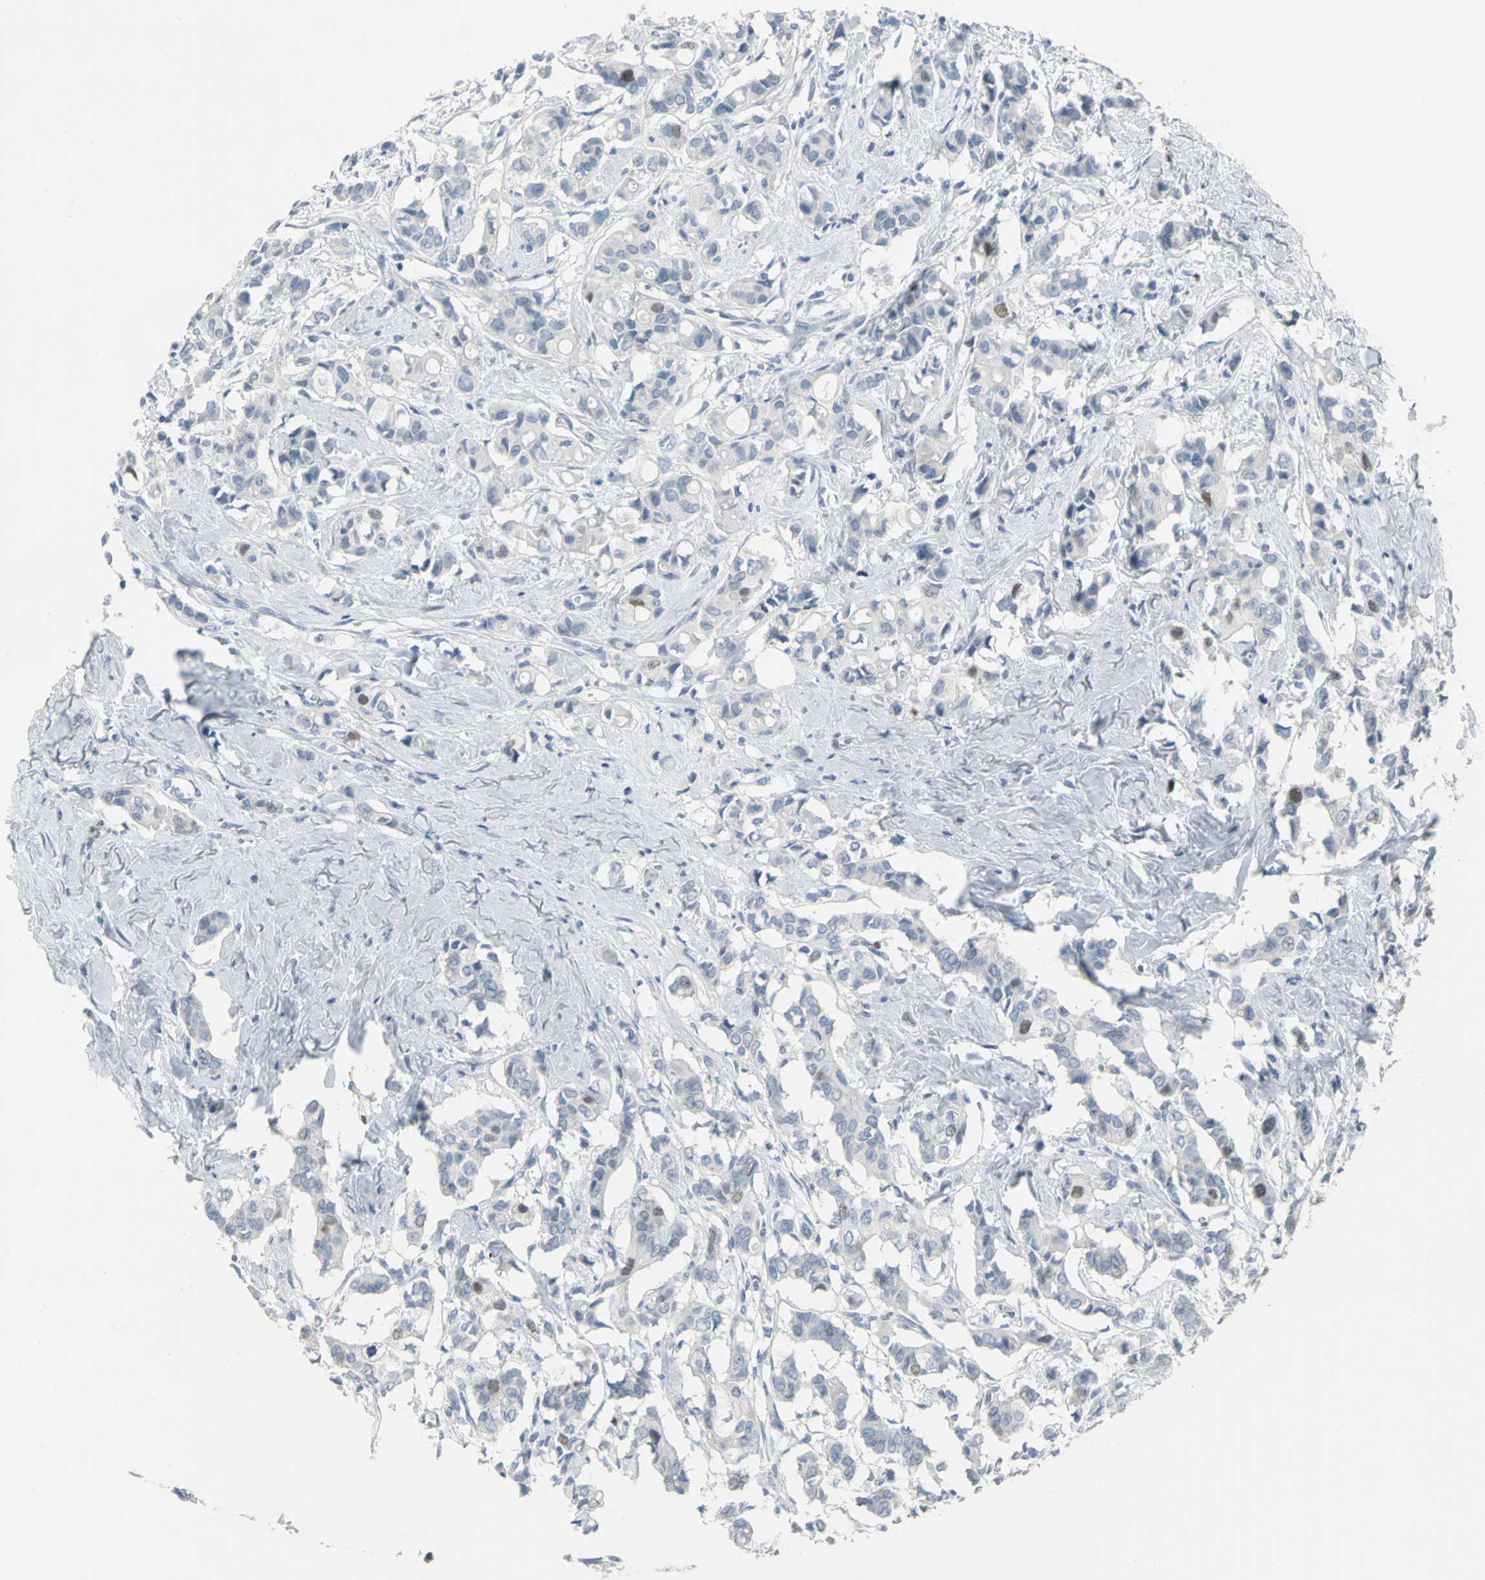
{"staining": {"intensity": "moderate", "quantity": "<25%", "location": "nuclear"}, "tissue": "breast cancer", "cell_type": "Tumor cells", "image_type": "cancer", "snomed": [{"axis": "morphology", "description": "Duct carcinoma"}, {"axis": "topography", "description": "Breast"}], "caption": "Immunohistochemistry of invasive ductal carcinoma (breast) demonstrates low levels of moderate nuclear staining in approximately <25% of tumor cells. (DAB IHC, brown staining for protein, blue staining for nuclei).", "gene": "MCM3", "patient": {"sex": "female", "age": 84}}